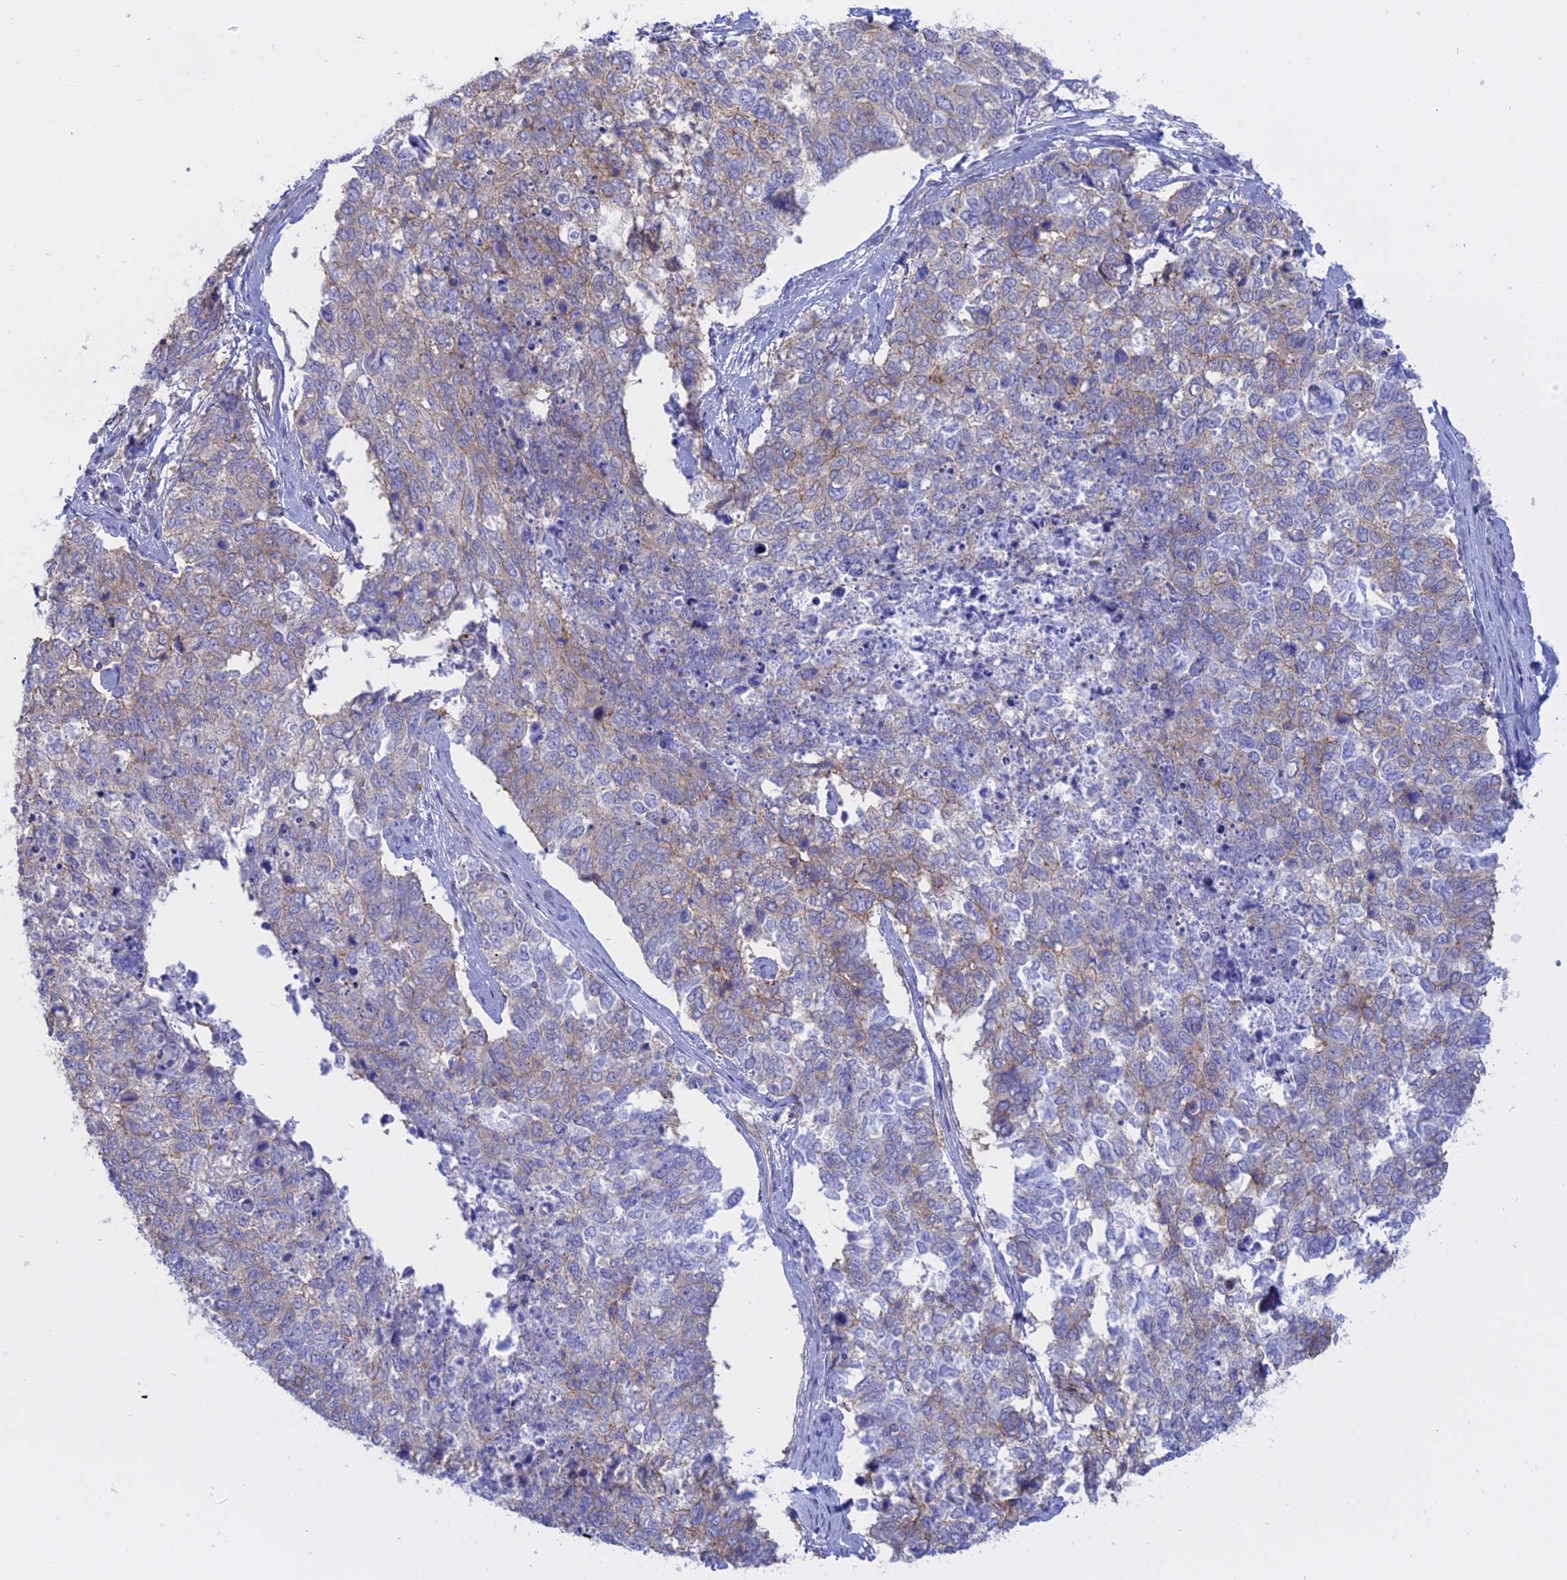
{"staining": {"intensity": "weak", "quantity": "25%-75%", "location": "cytoplasmic/membranous"}, "tissue": "cervical cancer", "cell_type": "Tumor cells", "image_type": "cancer", "snomed": [{"axis": "morphology", "description": "Squamous cell carcinoma, NOS"}, {"axis": "topography", "description": "Cervix"}], "caption": "Cervical cancer (squamous cell carcinoma) stained for a protein shows weak cytoplasmic/membranous positivity in tumor cells. Nuclei are stained in blue.", "gene": "AHCYL1", "patient": {"sex": "female", "age": 63}}